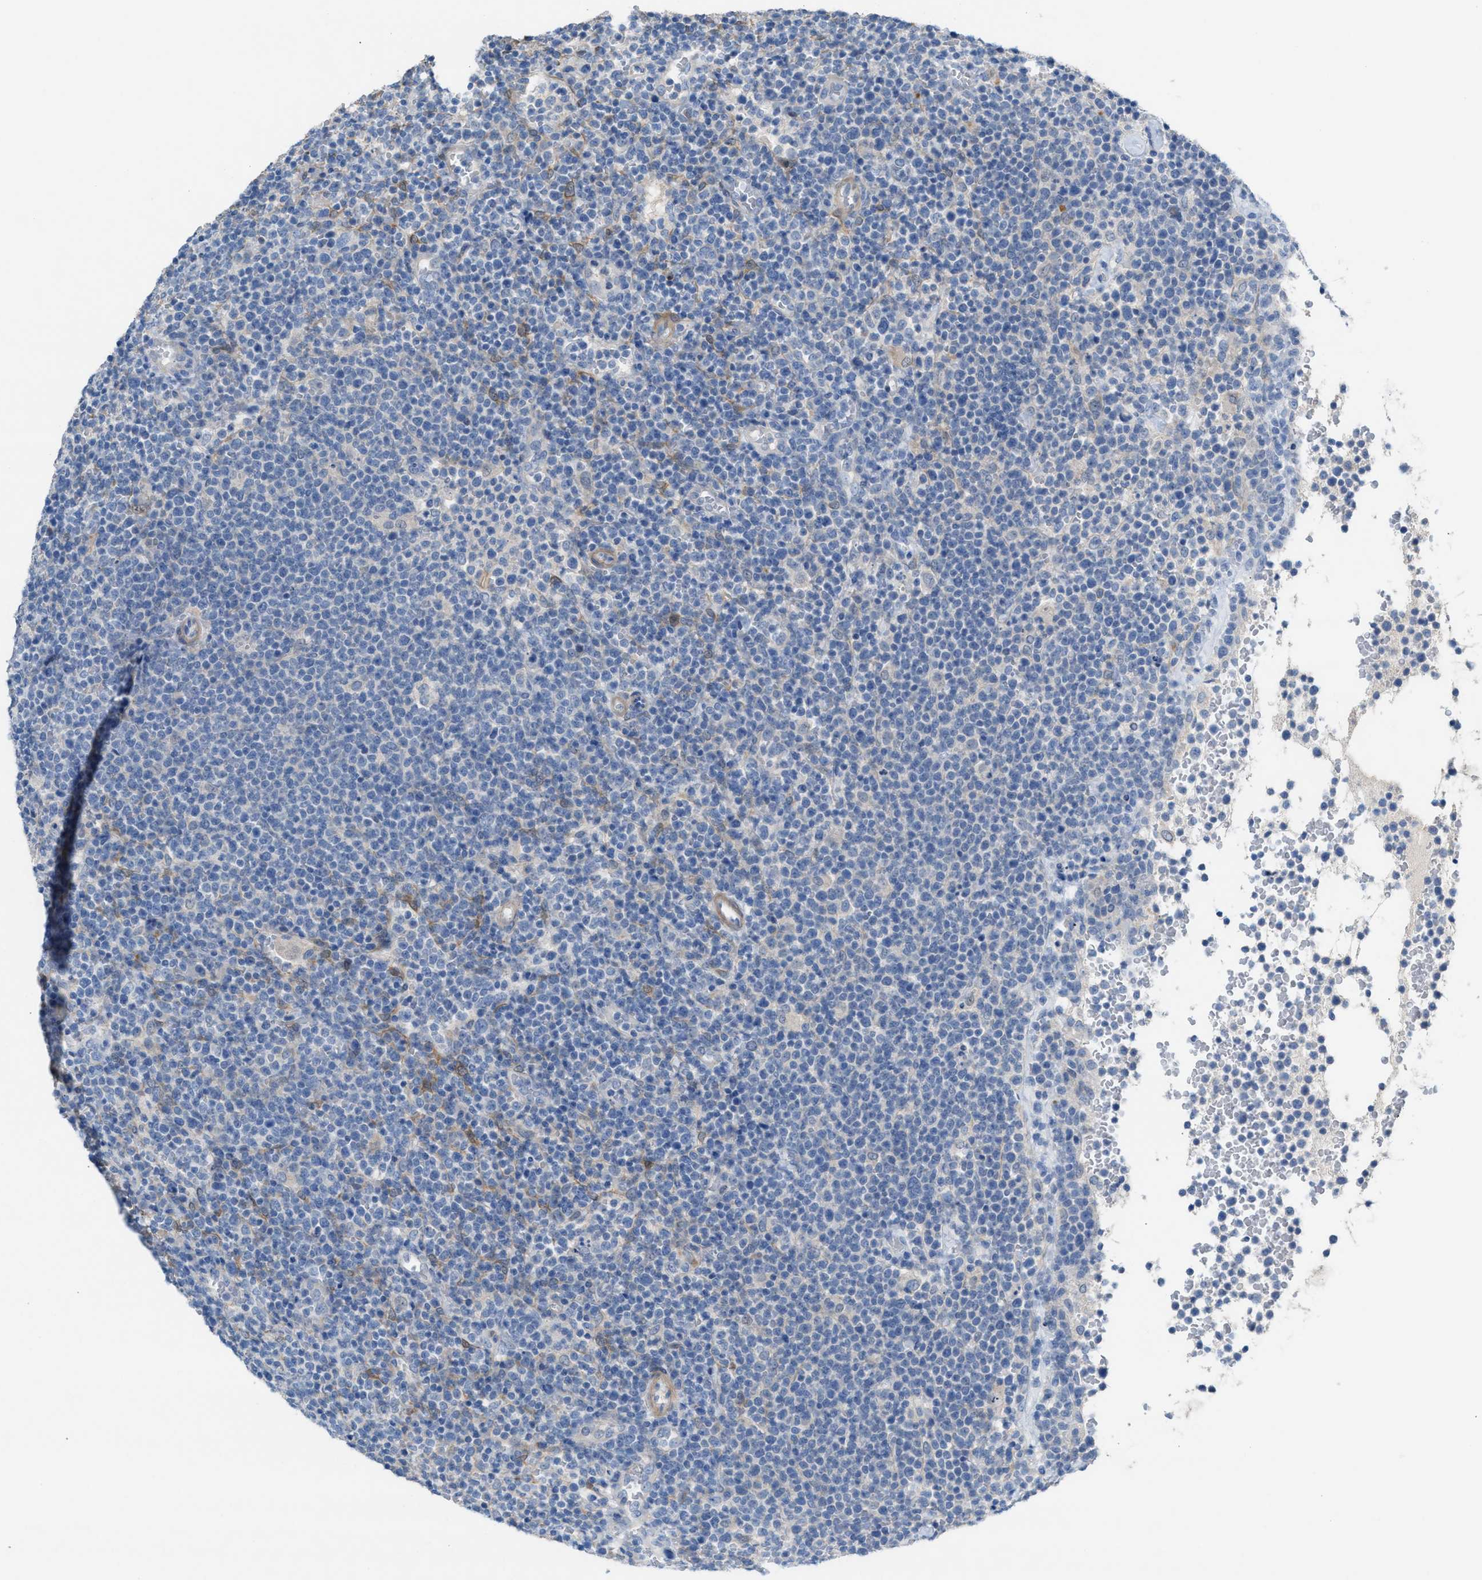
{"staining": {"intensity": "weak", "quantity": "<25%", "location": "cytoplasmic/membranous"}, "tissue": "lymphoma", "cell_type": "Tumor cells", "image_type": "cancer", "snomed": [{"axis": "morphology", "description": "Malignant lymphoma, non-Hodgkin's type, High grade"}, {"axis": "topography", "description": "Lymph node"}], "caption": "Lymphoma was stained to show a protein in brown. There is no significant staining in tumor cells.", "gene": "ASPA", "patient": {"sex": "male", "age": 61}}